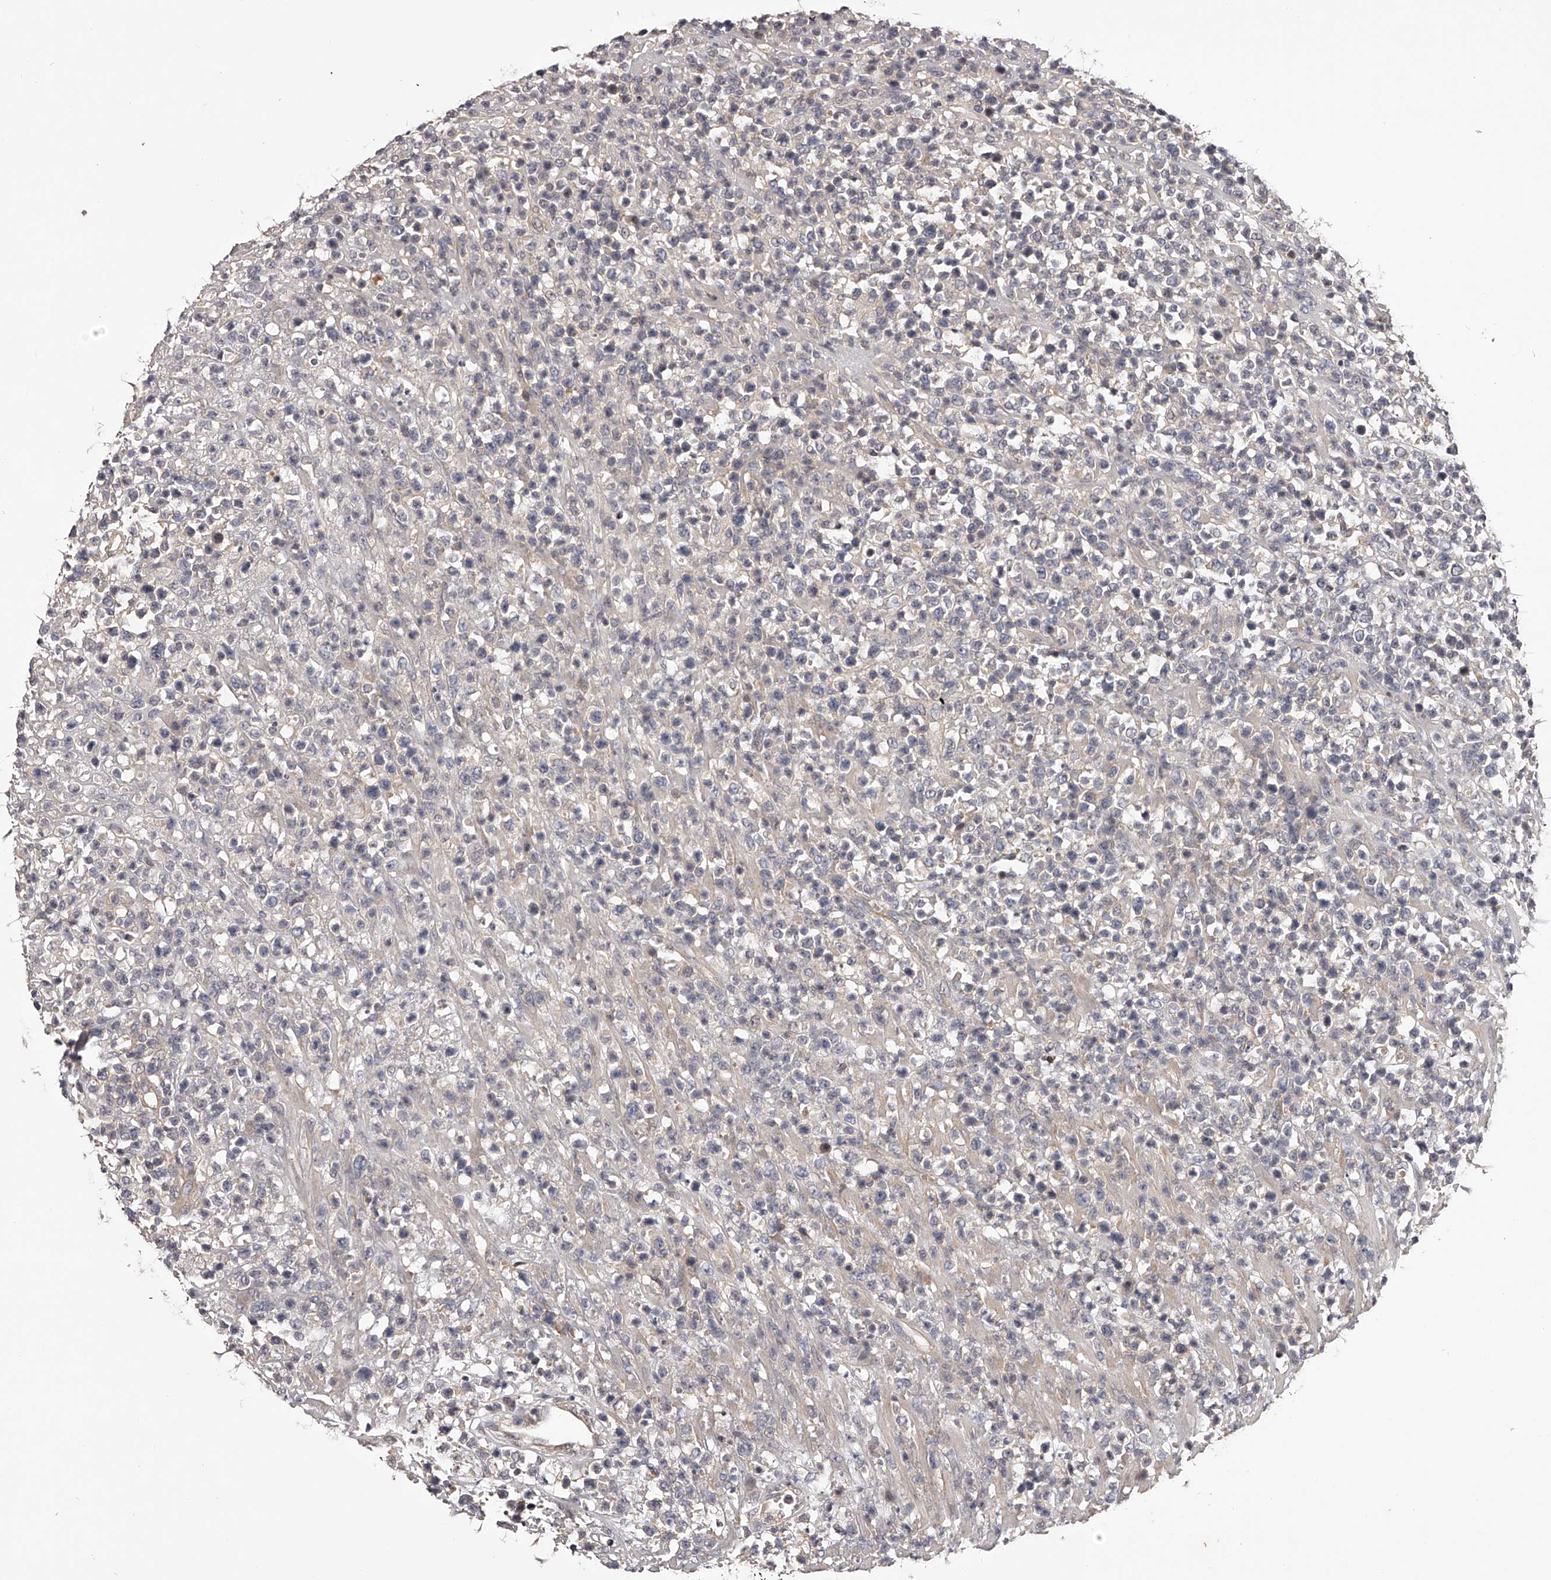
{"staining": {"intensity": "negative", "quantity": "none", "location": "none"}, "tissue": "lymphoma", "cell_type": "Tumor cells", "image_type": "cancer", "snomed": [{"axis": "morphology", "description": "Malignant lymphoma, non-Hodgkin's type, High grade"}, {"axis": "topography", "description": "Colon"}], "caption": "This is an immunohistochemistry histopathology image of lymphoma. There is no positivity in tumor cells.", "gene": "PFDN2", "patient": {"sex": "female", "age": 53}}